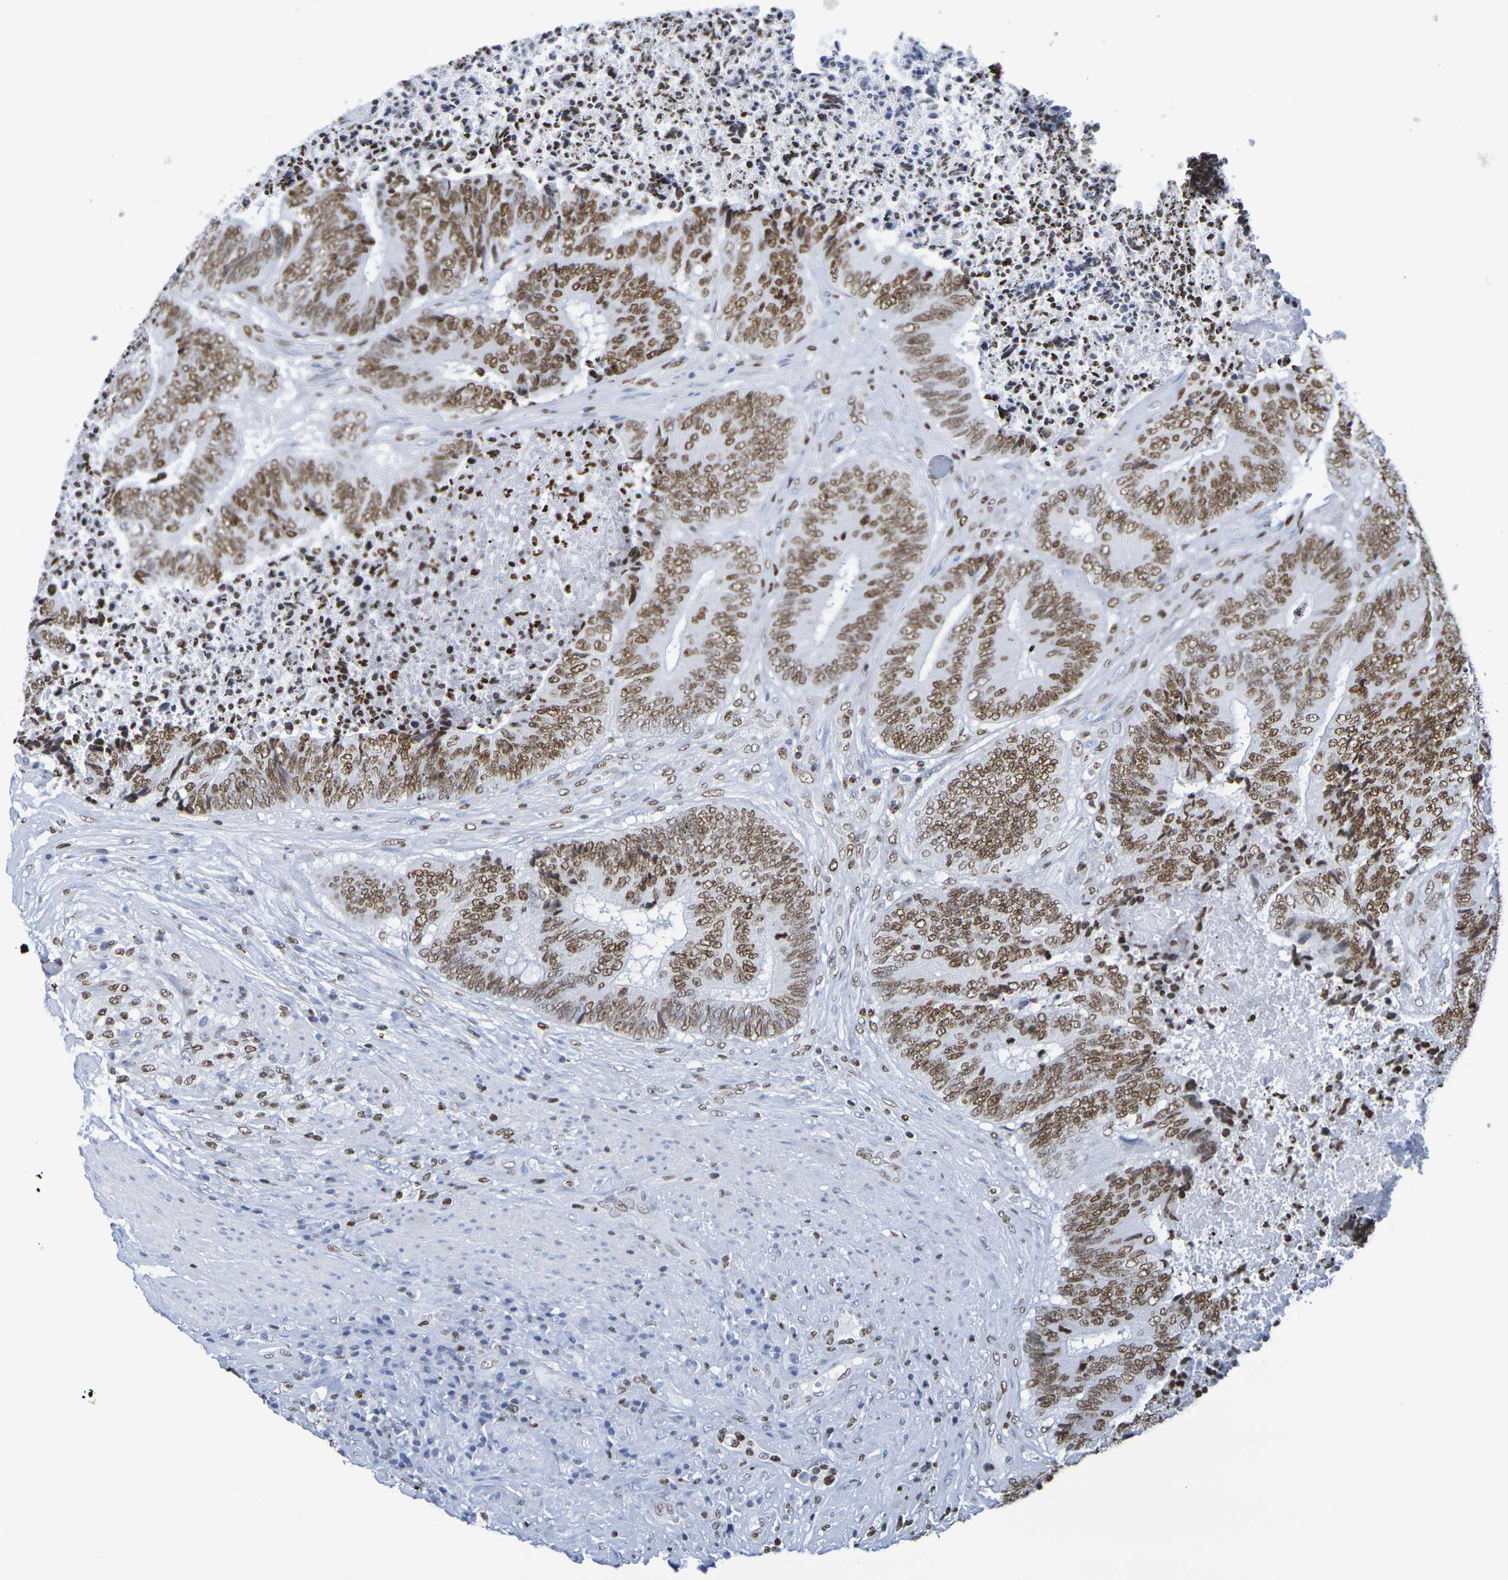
{"staining": {"intensity": "moderate", "quantity": ">75%", "location": "nuclear"}, "tissue": "colorectal cancer", "cell_type": "Tumor cells", "image_type": "cancer", "snomed": [{"axis": "morphology", "description": "Adenocarcinoma, NOS"}, {"axis": "topography", "description": "Rectum"}], "caption": "The histopathology image shows staining of colorectal adenocarcinoma, revealing moderate nuclear protein positivity (brown color) within tumor cells. (DAB (3,3'-diaminobenzidine) IHC, brown staining for protein, blue staining for nuclei).", "gene": "H1-5", "patient": {"sex": "male", "age": 72}}